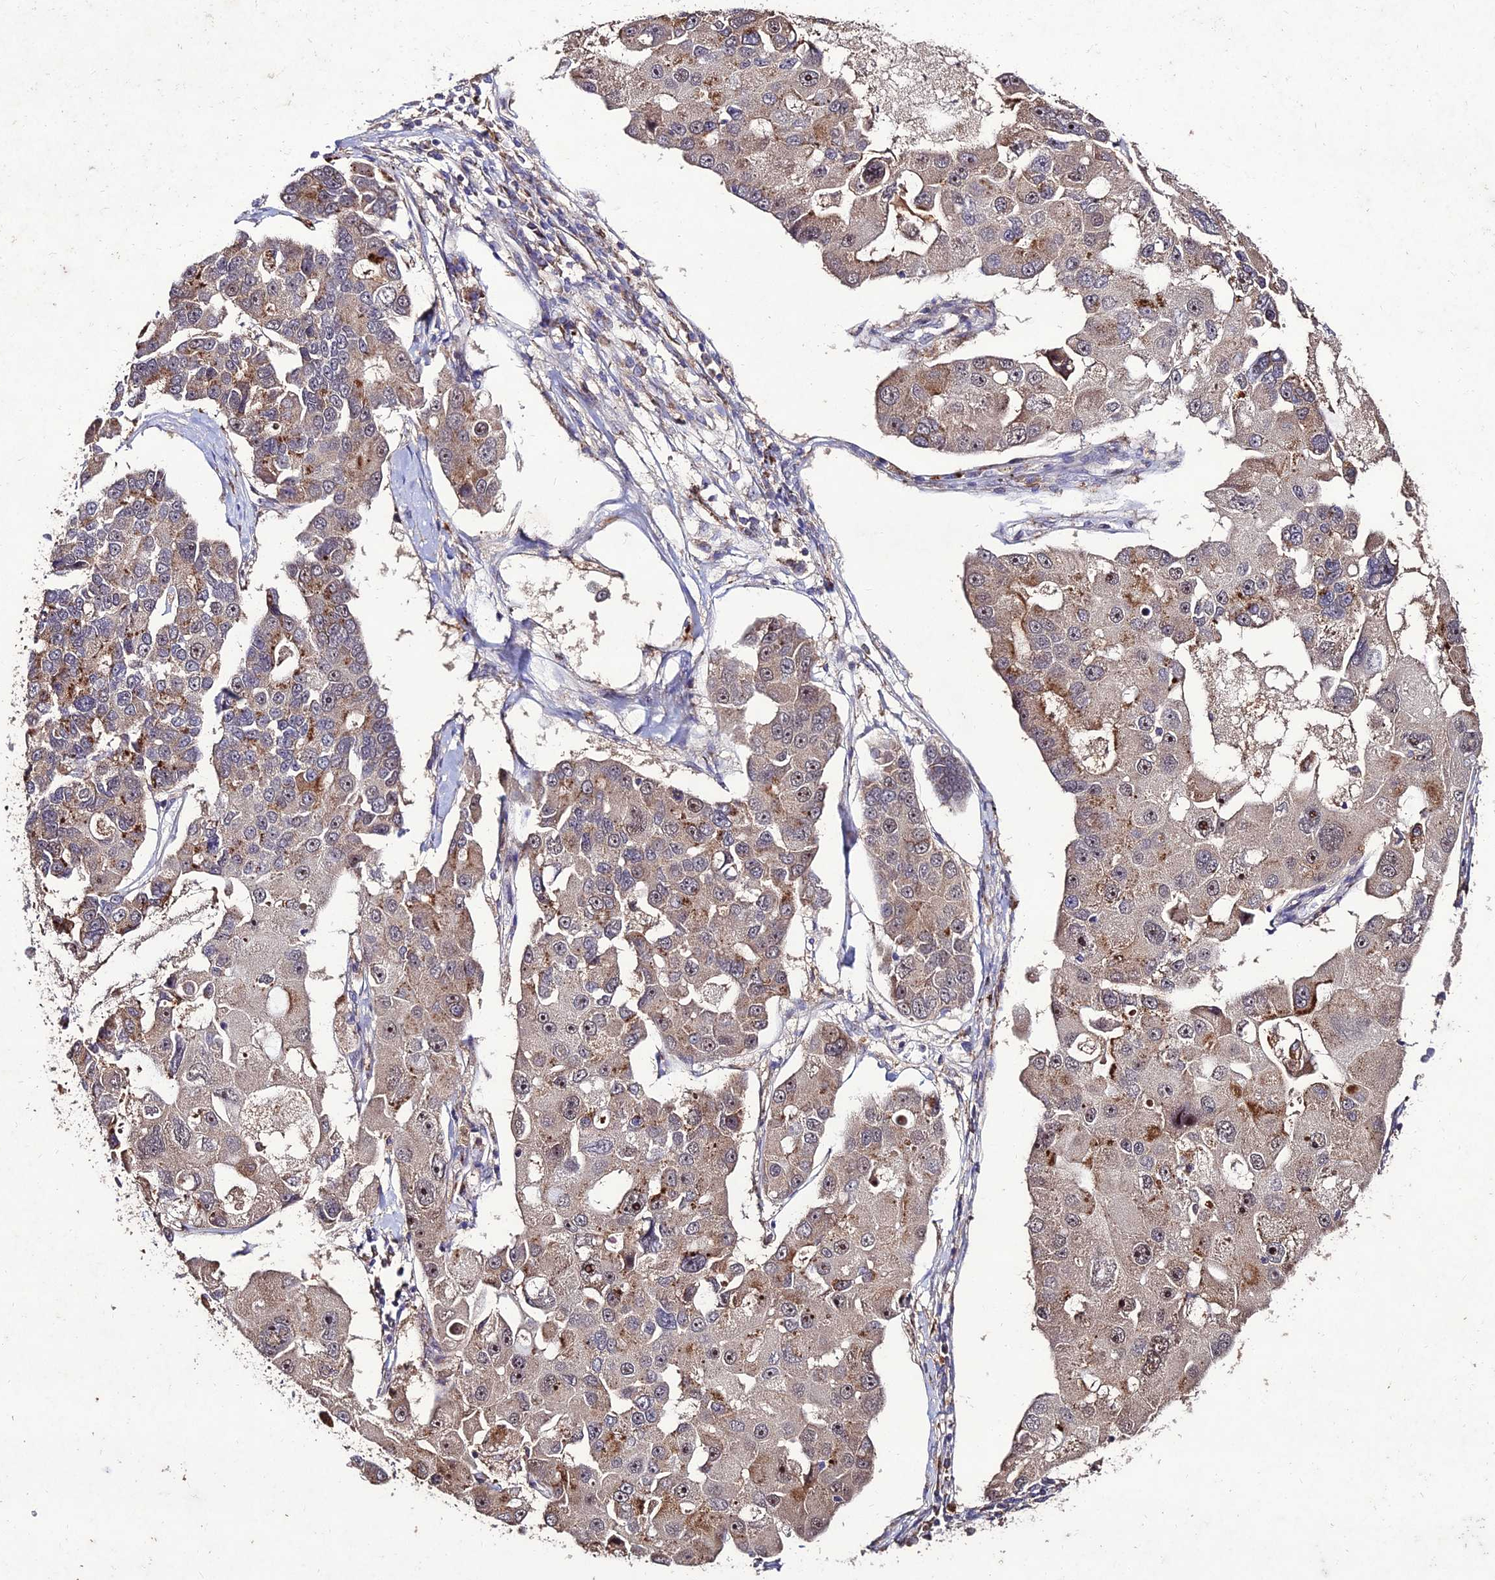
{"staining": {"intensity": "weak", "quantity": "25%-75%", "location": "cytoplasmic/membranous"}, "tissue": "lung cancer", "cell_type": "Tumor cells", "image_type": "cancer", "snomed": [{"axis": "morphology", "description": "Adenocarcinoma, NOS"}, {"axis": "topography", "description": "Lung"}], "caption": "This photomicrograph displays lung cancer (adenocarcinoma) stained with immunohistochemistry to label a protein in brown. The cytoplasmic/membranous of tumor cells show weak positivity for the protein. Nuclei are counter-stained blue.", "gene": "ZNF766", "patient": {"sex": "female", "age": 54}}